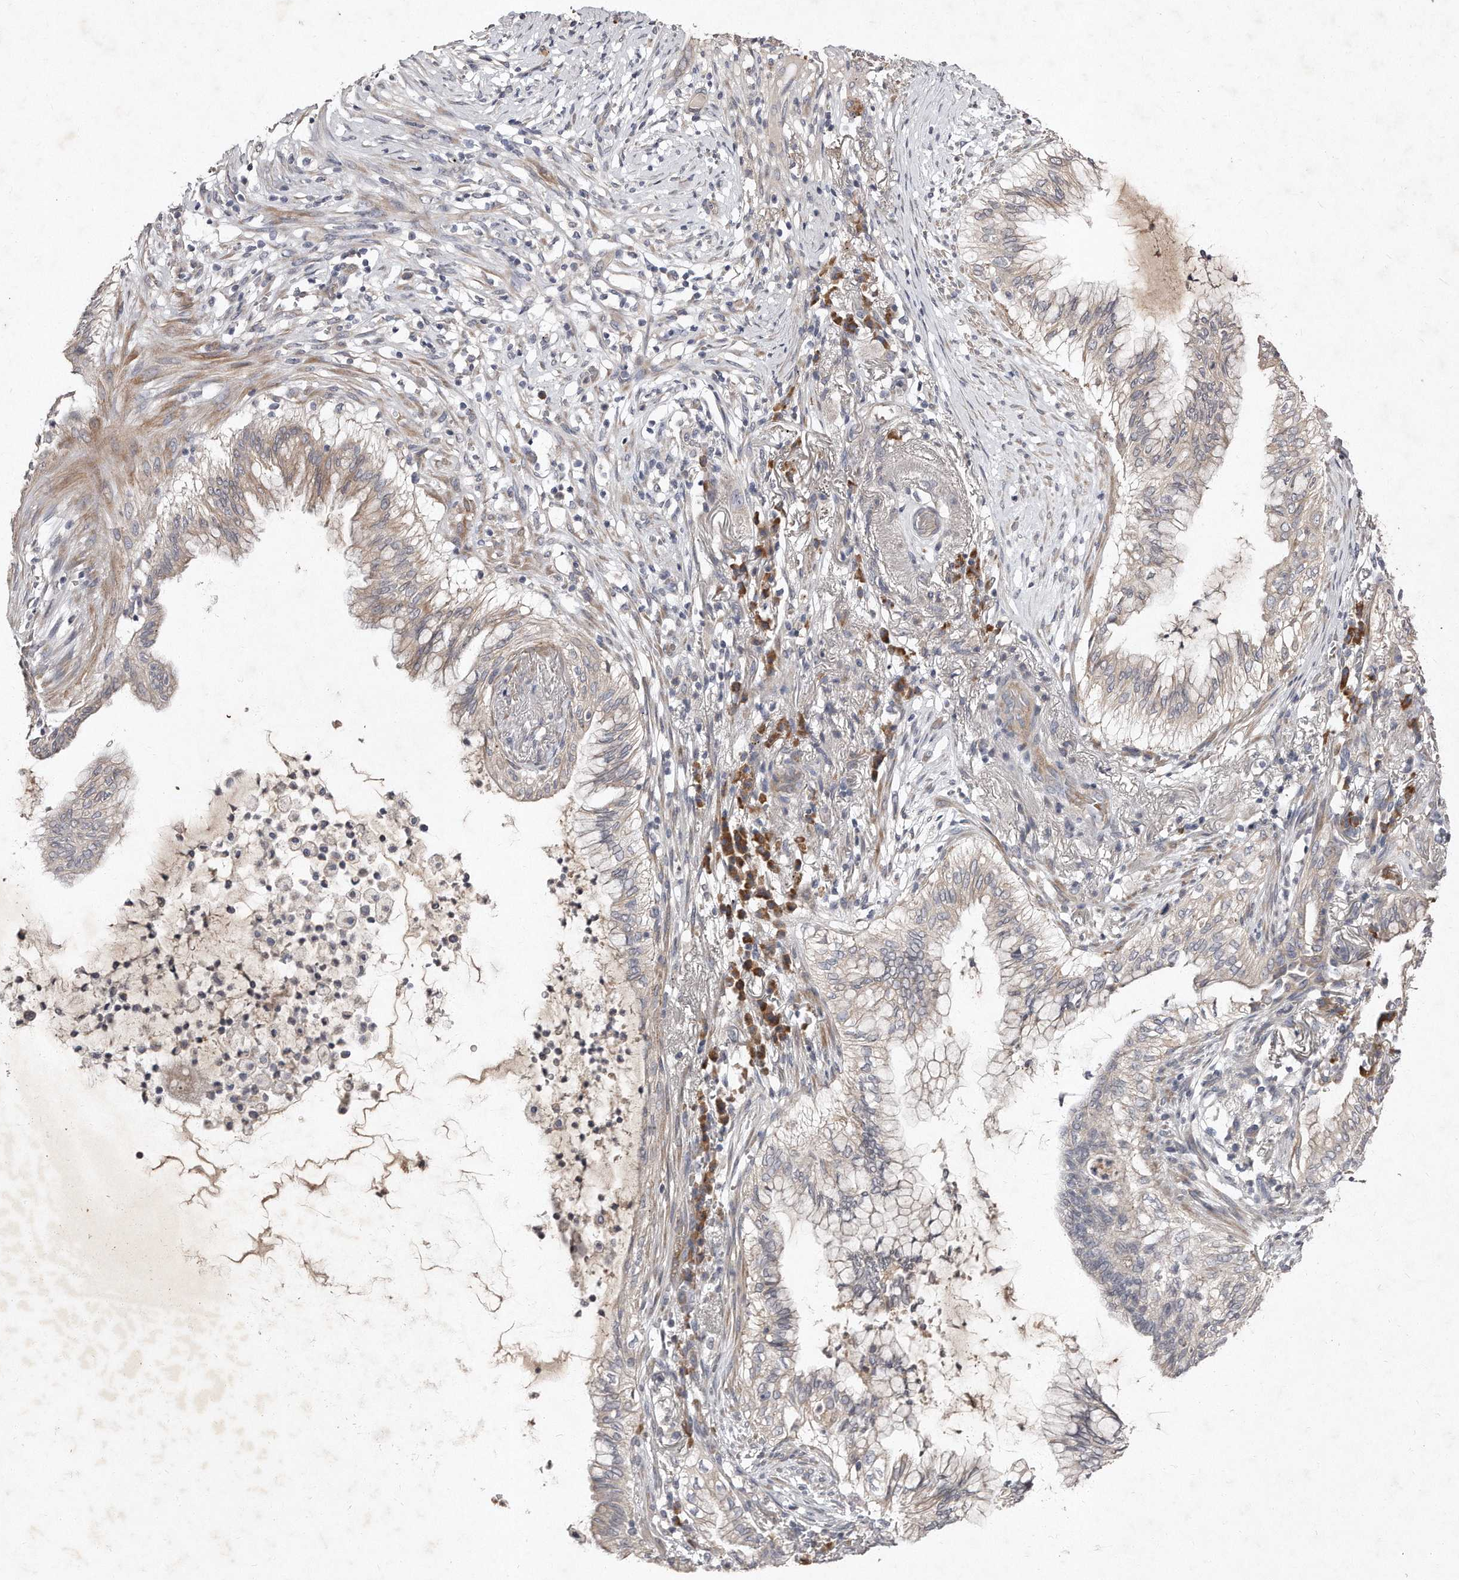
{"staining": {"intensity": "weak", "quantity": "<25%", "location": "cytoplasmic/membranous"}, "tissue": "lung cancer", "cell_type": "Tumor cells", "image_type": "cancer", "snomed": [{"axis": "morphology", "description": "Adenocarcinoma, NOS"}, {"axis": "topography", "description": "Lung"}], "caption": "Immunohistochemistry histopathology image of neoplastic tissue: lung cancer stained with DAB (3,3'-diaminobenzidine) displays no significant protein positivity in tumor cells.", "gene": "TECR", "patient": {"sex": "female", "age": 70}}